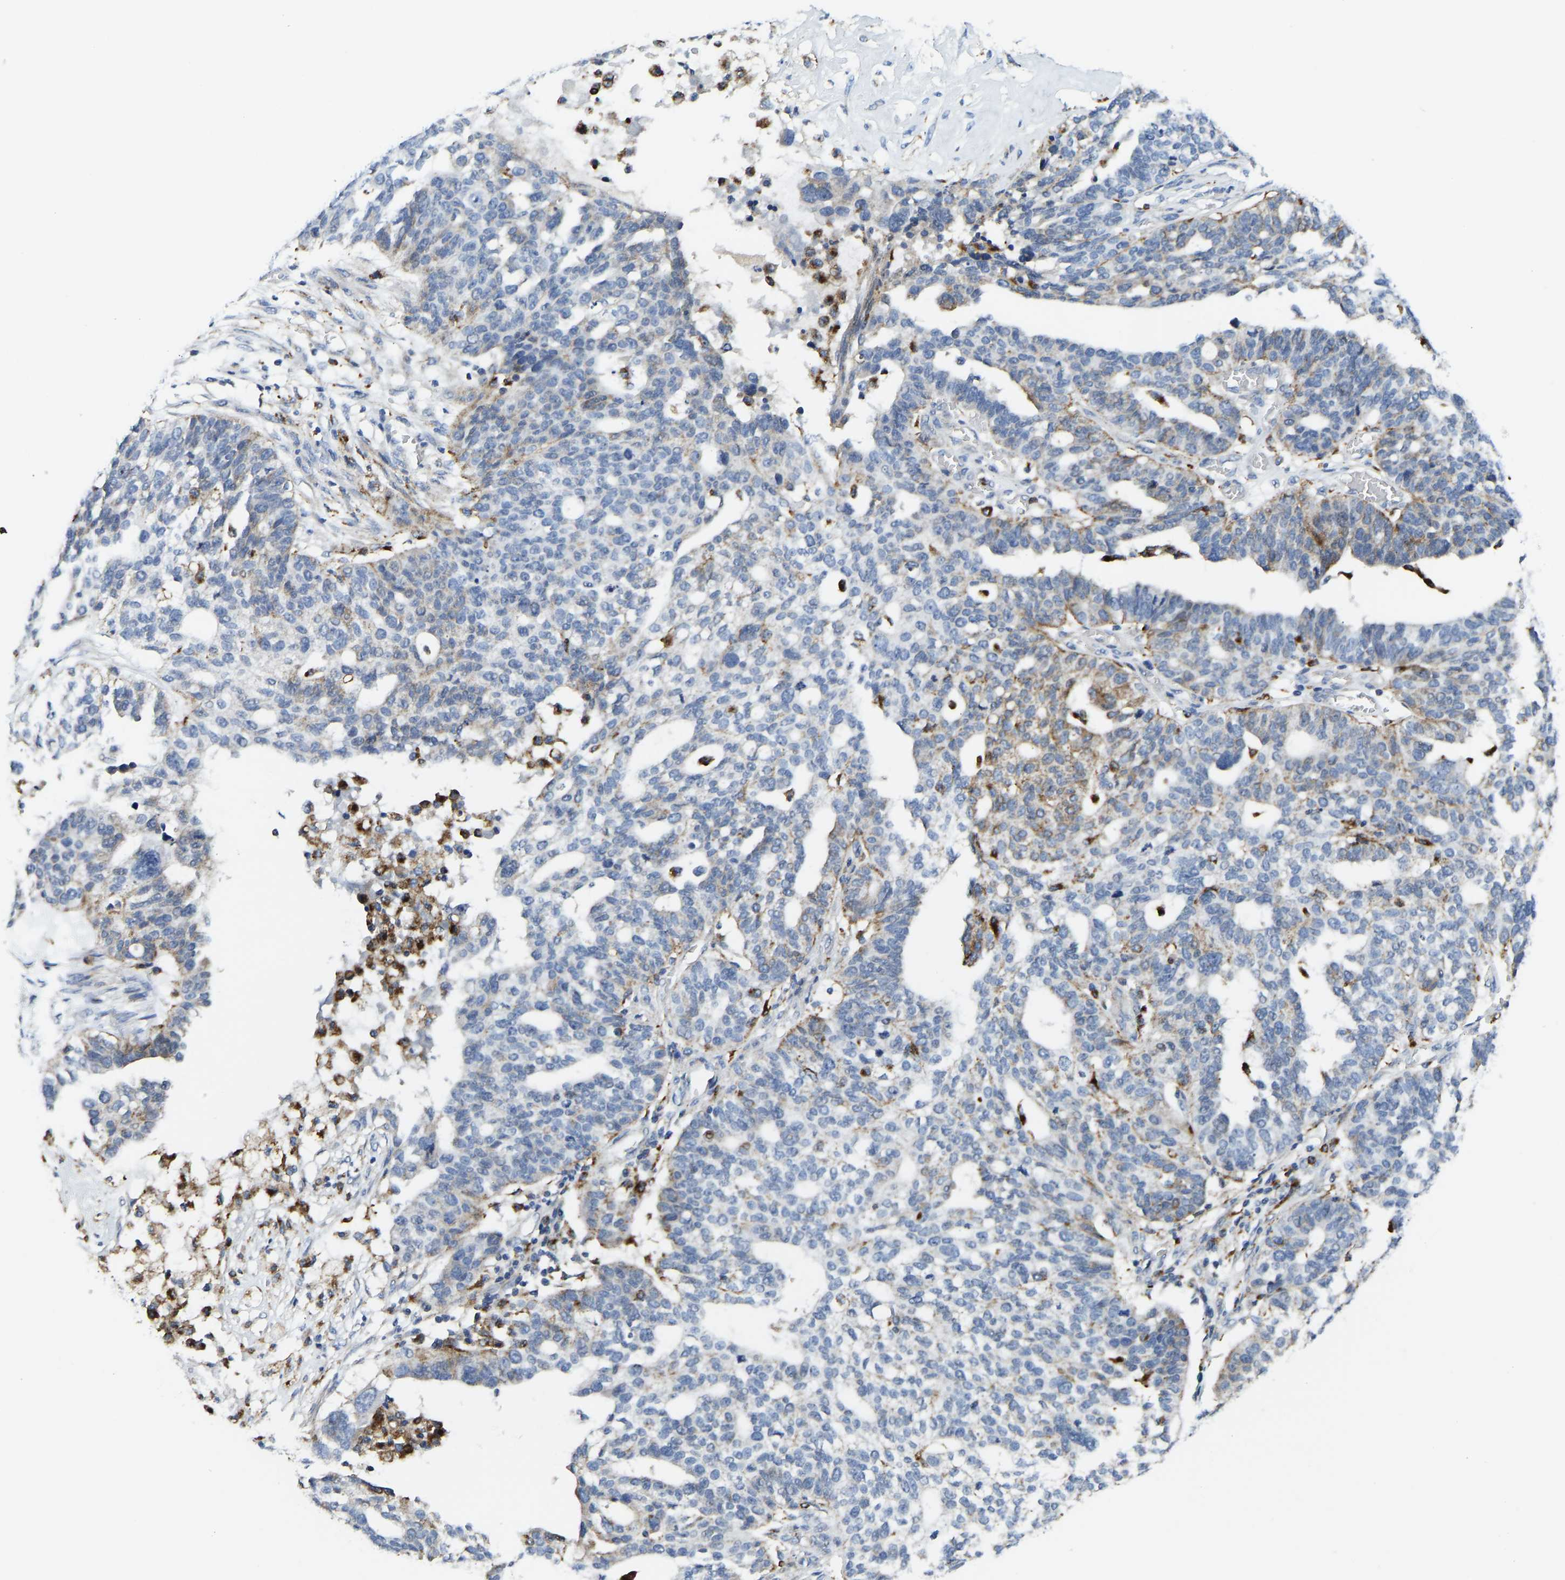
{"staining": {"intensity": "moderate", "quantity": "<25%", "location": "cytoplasmic/membranous"}, "tissue": "ovarian cancer", "cell_type": "Tumor cells", "image_type": "cancer", "snomed": [{"axis": "morphology", "description": "Cystadenocarcinoma, serous, NOS"}, {"axis": "topography", "description": "Ovary"}], "caption": "Ovarian cancer stained with immunohistochemistry demonstrates moderate cytoplasmic/membranous expression in about <25% of tumor cells. (DAB = brown stain, brightfield microscopy at high magnification).", "gene": "ATP6V1E1", "patient": {"sex": "female", "age": 59}}